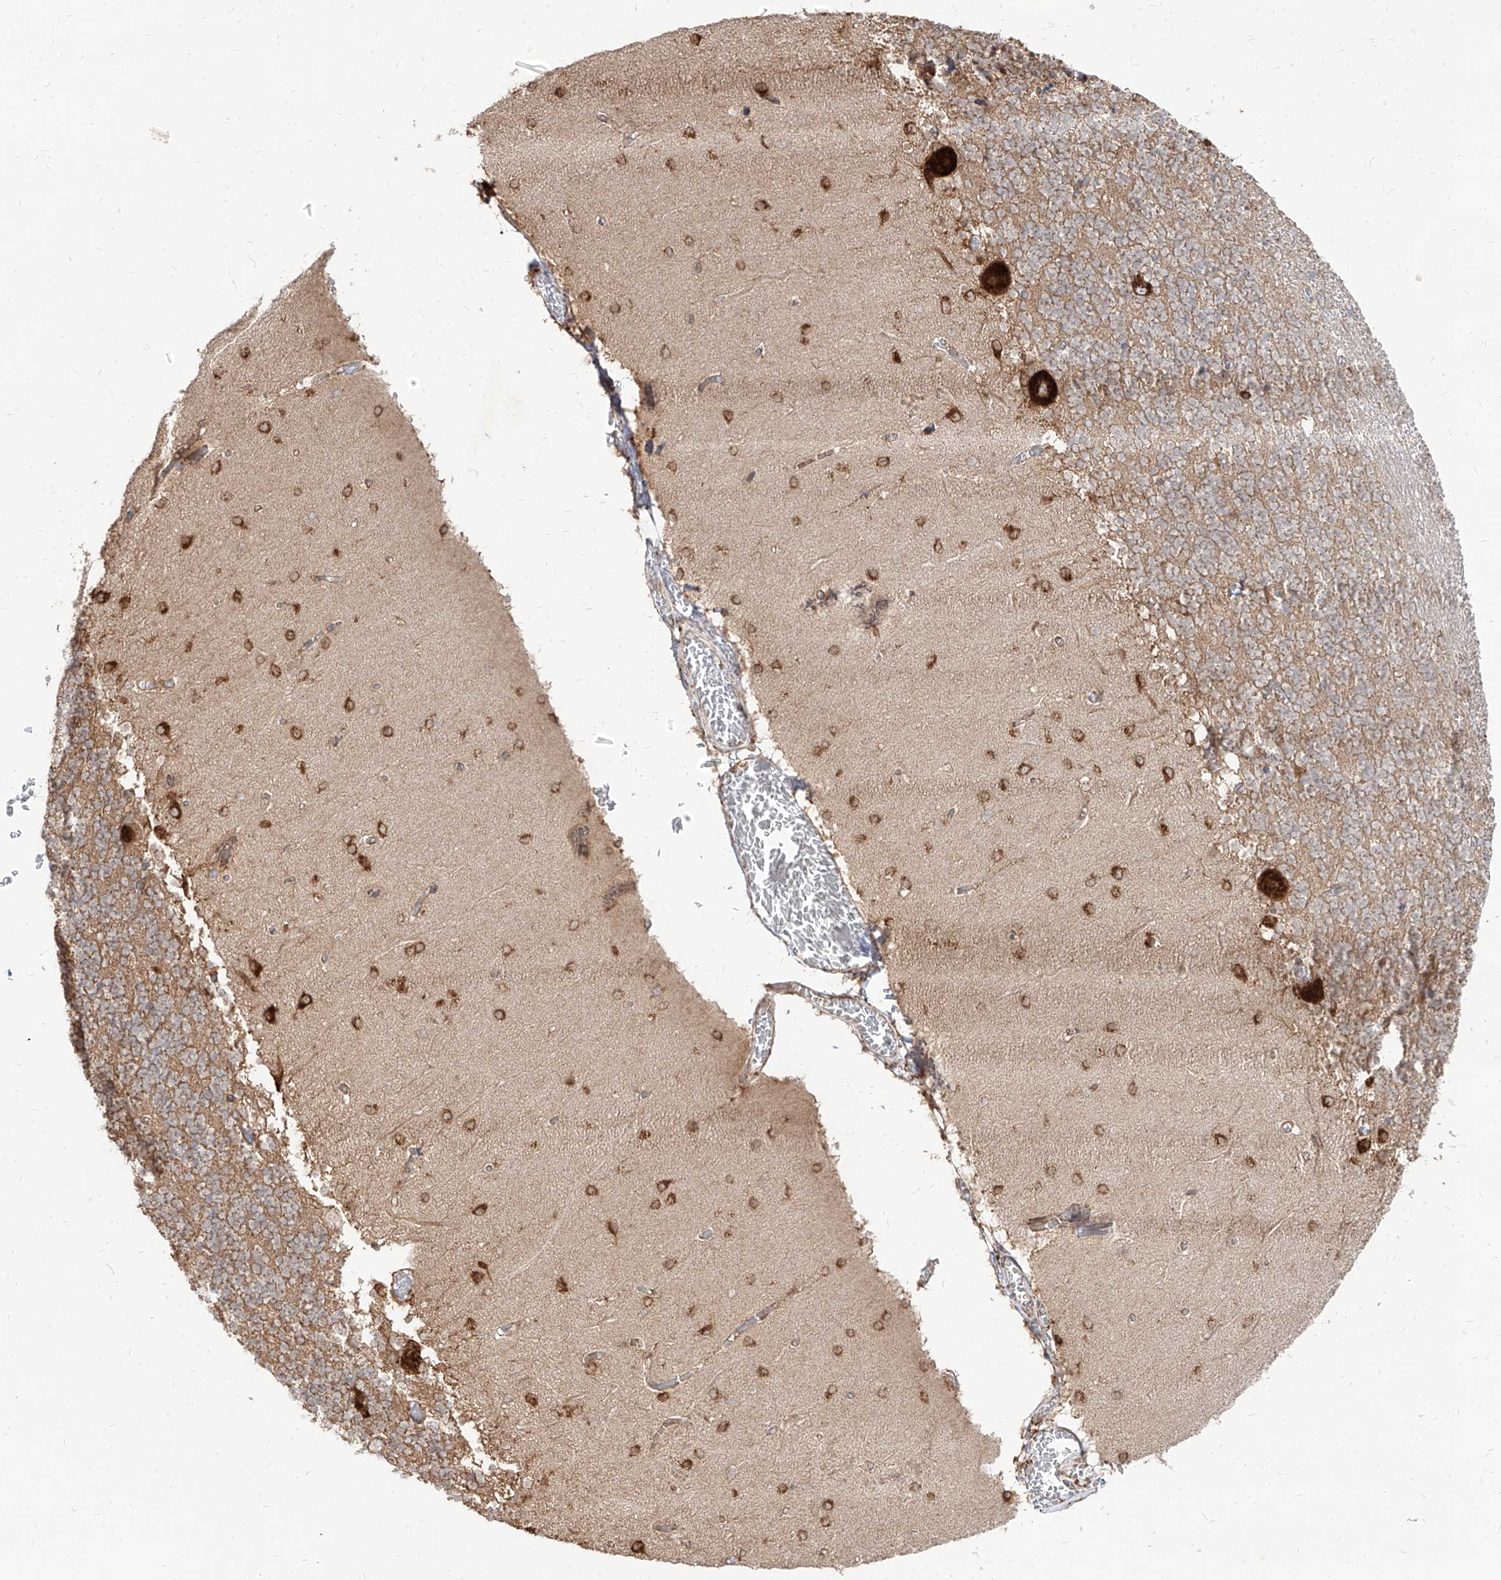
{"staining": {"intensity": "moderate", "quantity": "<25%", "location": "cytoplasmic/membranous"}, "tissue": "cerebellum", "cell_type": "Cells in granular layer", "image_type": "normal", "snomed": [{"axis": "morphology", "description": "Normal tissue, NOS"}, {"axis": "topography", "description": "Cerebellum"}], "caption": "An immunohistochemistry image of unremarkable tissue is shown. Protein staining in brown labels moderate cytoplasmic/membranous positivity in cerebellum within cells in granular layer. (IHC, brightfield microscopy, high magnification).", "gene": "RPS25", "patient": {"sex": "female", "age": 28}}